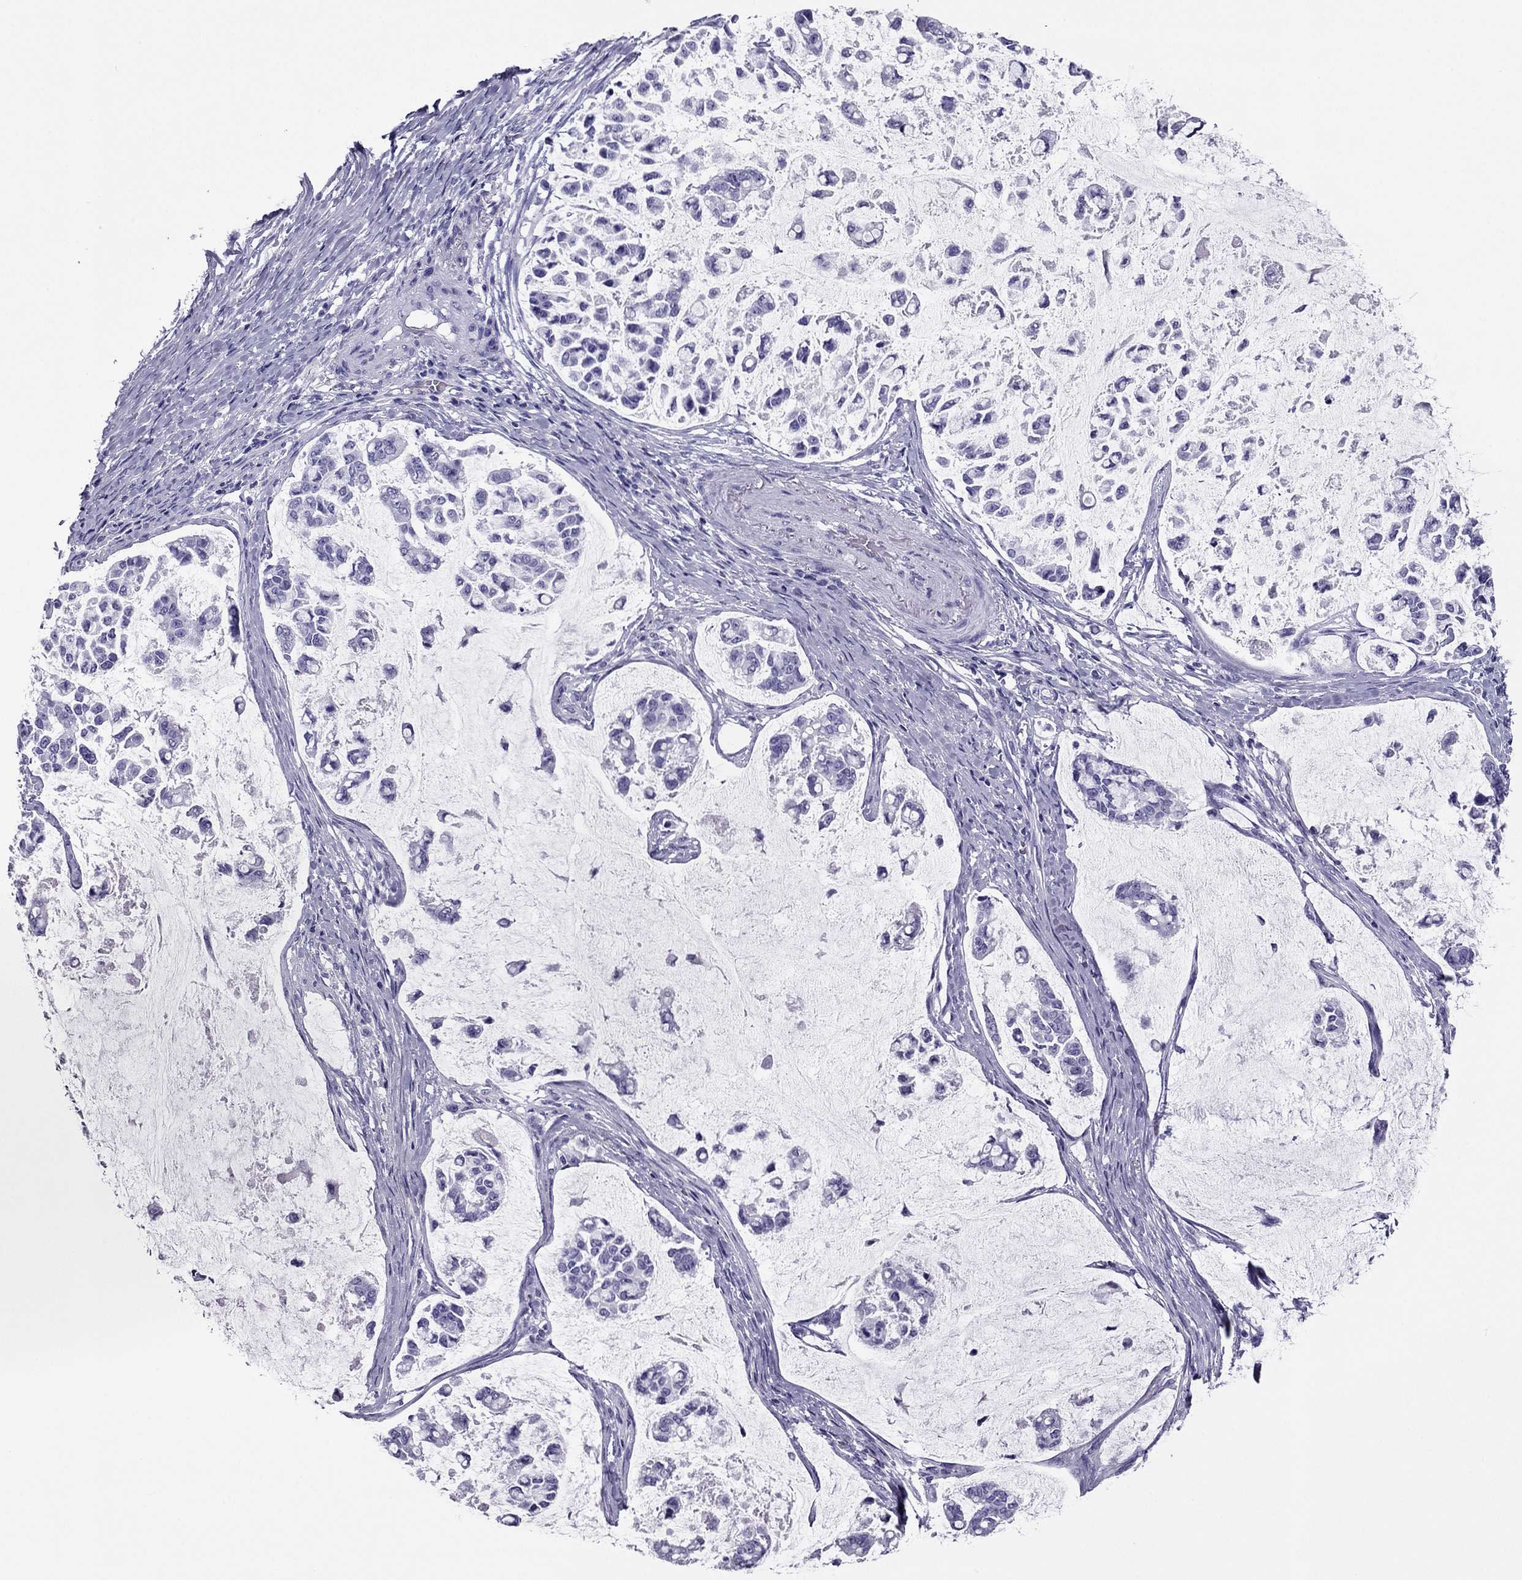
{"staining": {"intensity": "negative", "quantity": "none", "location": "none"}, "tissue": "stomach cancer", "cell_type": "Tumor cells", "image_type": "cancer", "snomed": [{"axis": "morphology", "description": "Adenocarcinoma, NOS"}, {"axis": "topography", "description": "Stomach"}], "caption": "The micrograph displays no significant positivity in tumor cells of stomach adenocarcinoma. (Stains: DAB (3,3'-diaminobenzidine) IHC with hematoxylin counter stain, Microscopy: brightfield microscopy at high magnification).", "gene": "PDE6A", "patient": {"sex": "male", "age": 82}}